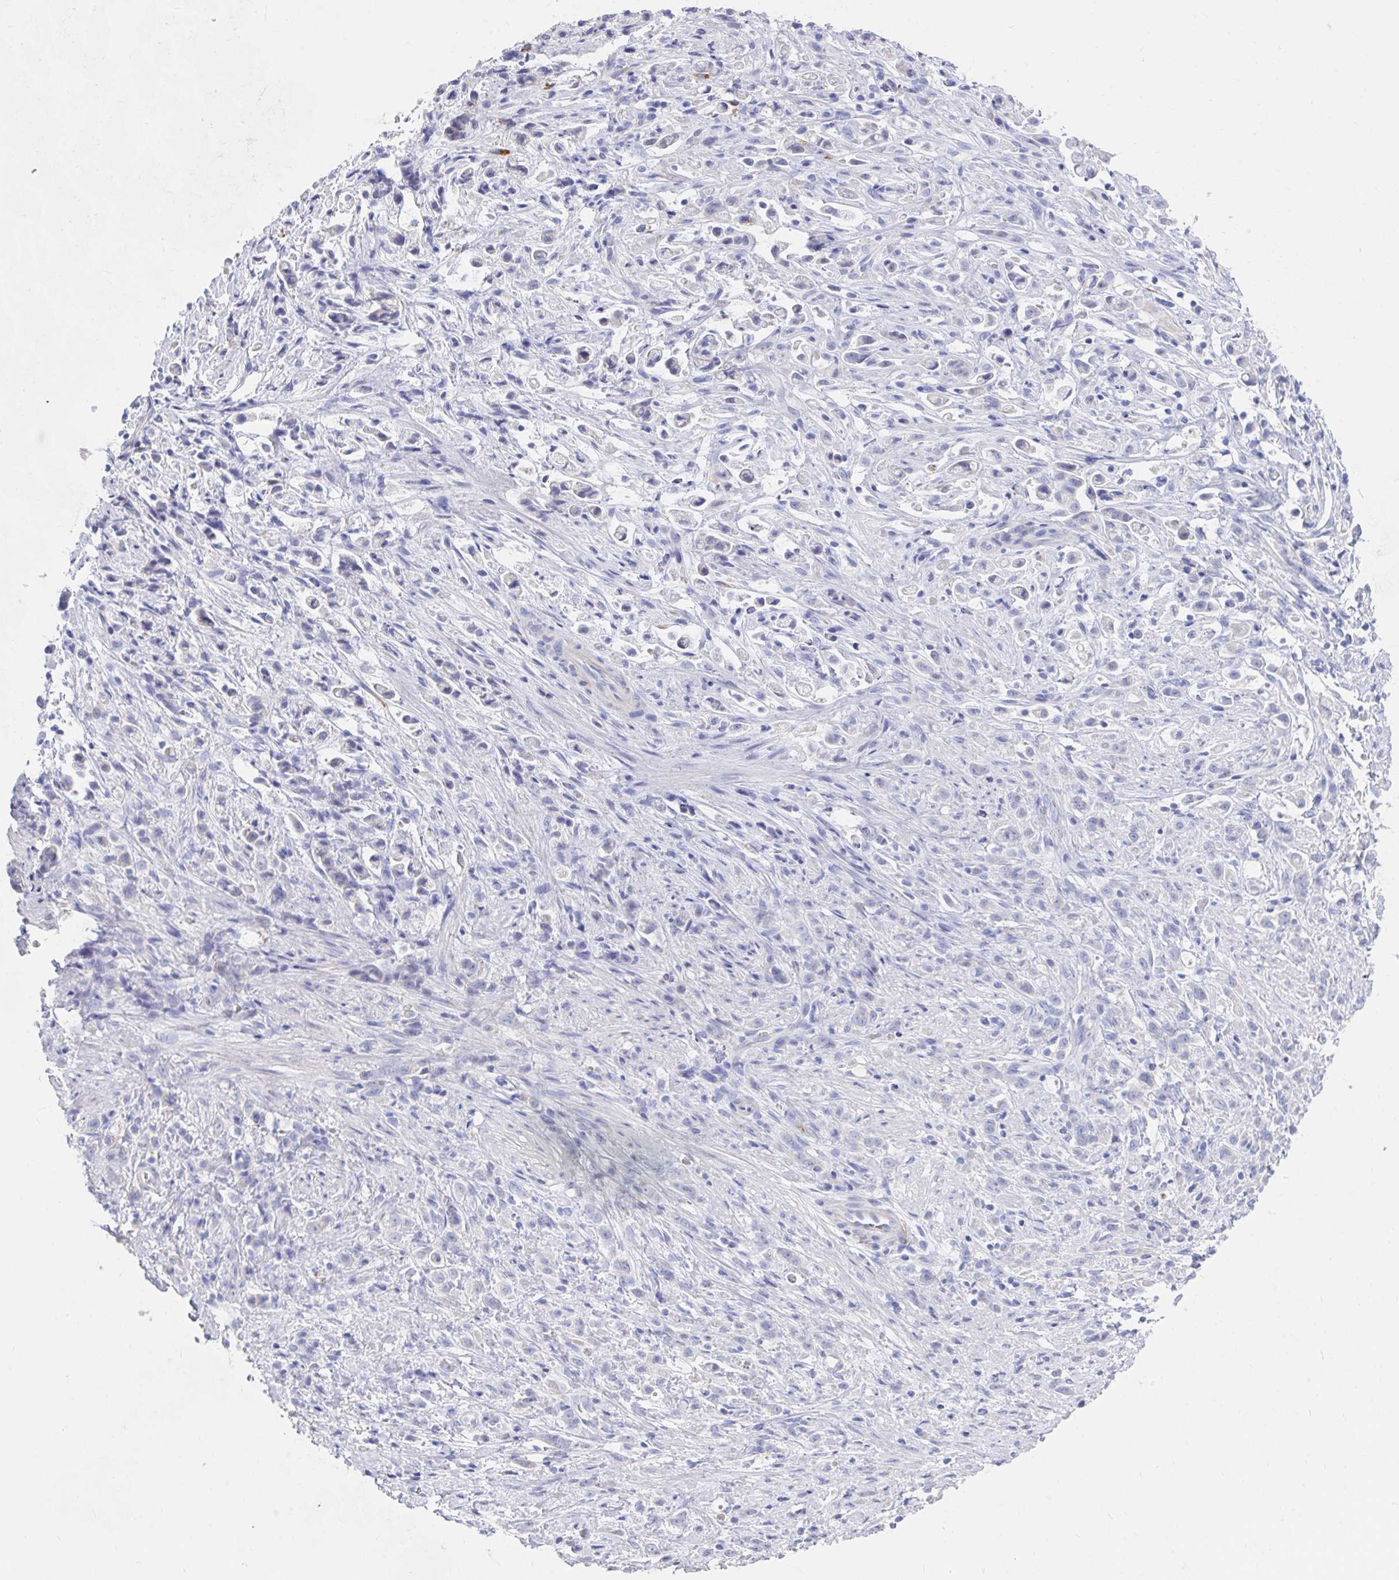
{"staining": {"intensity": "negative", "quantity": "none", "location": "none"}, "tissue": "stomach cancer", "cell_type": "Tumor cells", "image_type": "cancer", "snomed": [{"axis": "morphology", "description": "Adenocarcinoma, NOS"}, {"axis": "topography", "description": "Stomach"}], "caption": "Image shows no significant protein expression in tumor cells of adenocarcinoma (stomach).", "gene": "LAMC3", "patient": {"sex": "female", "age": 60}}